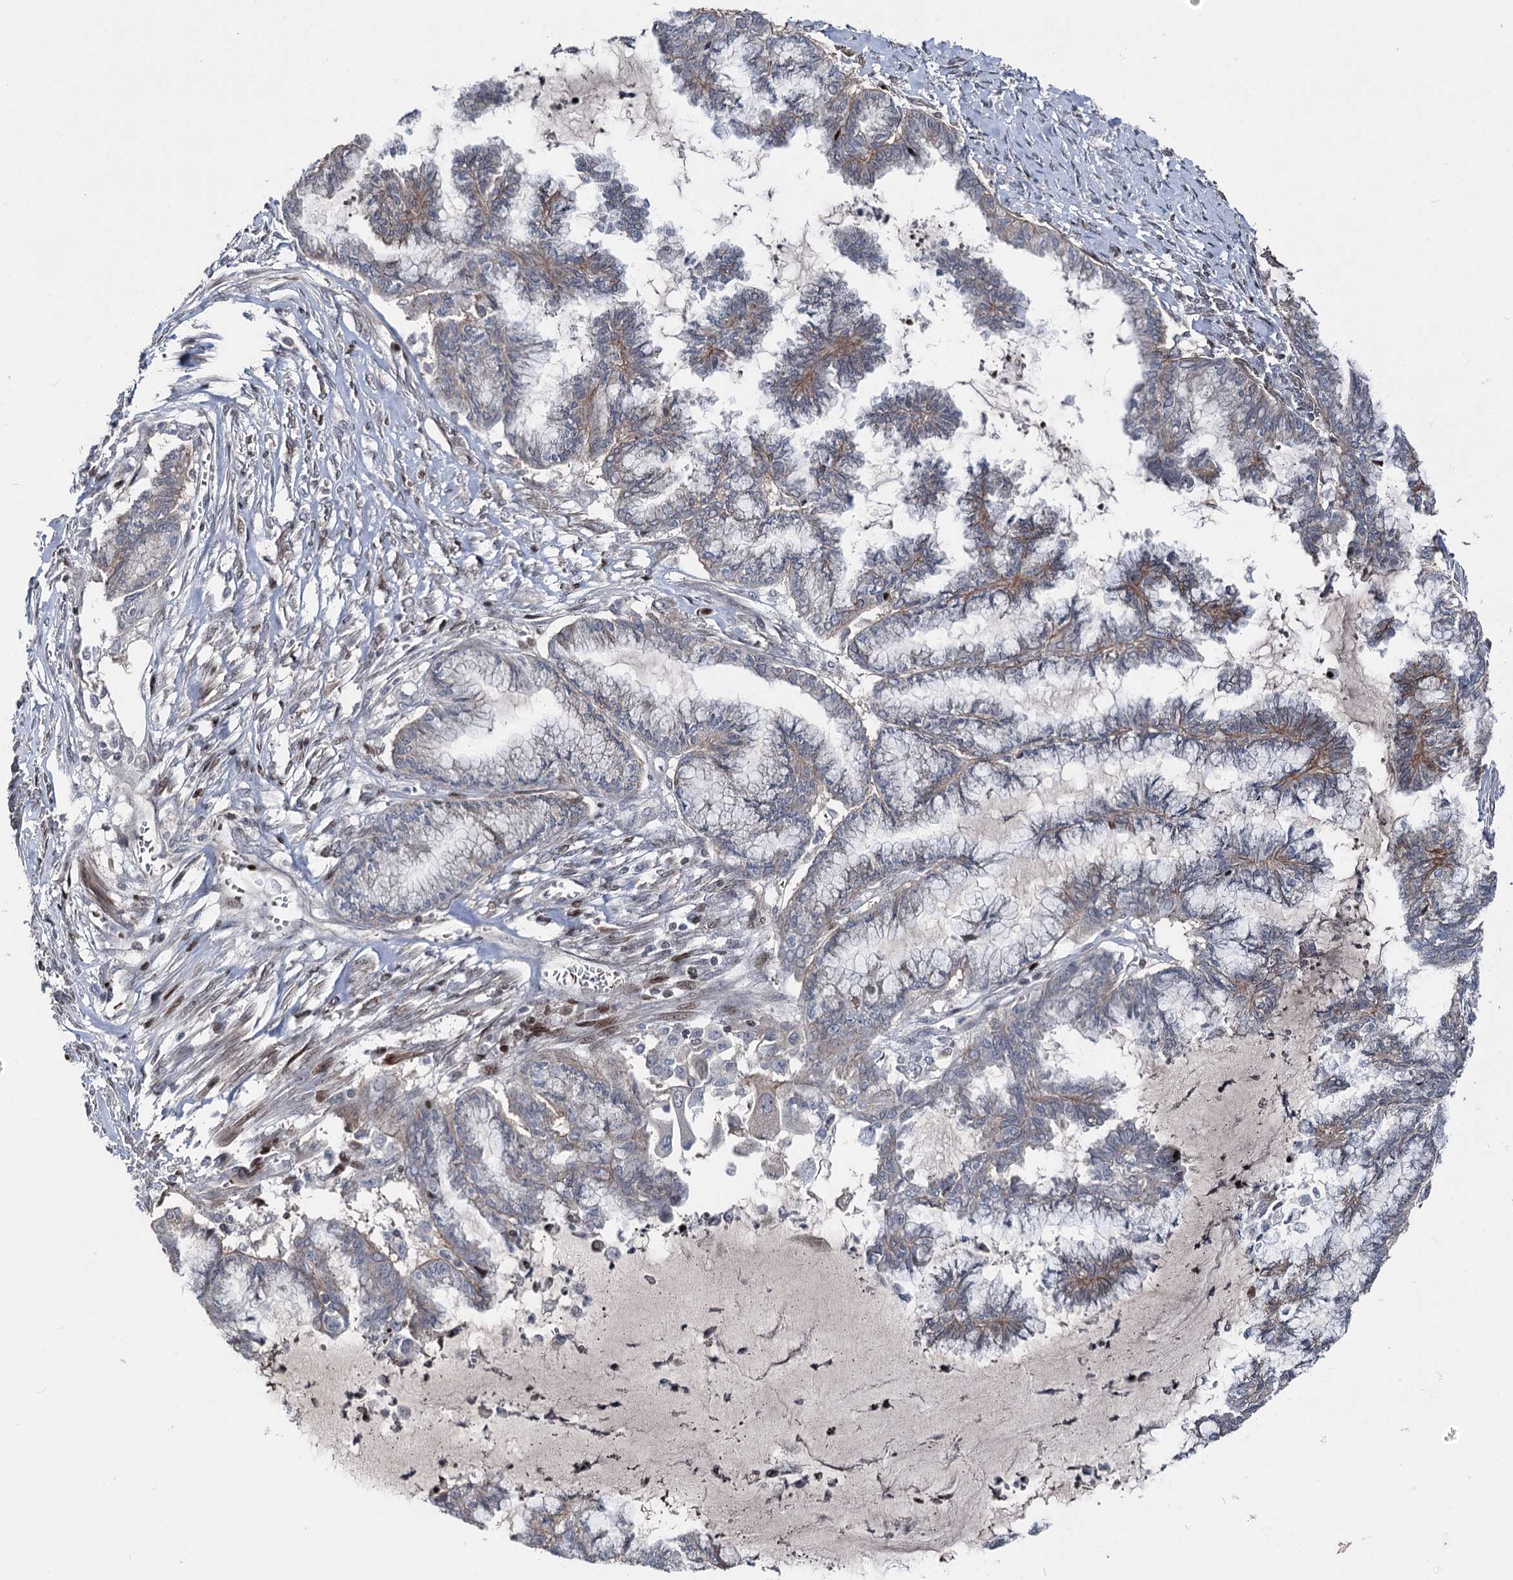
{"staining": {"intensity": "weak", "quantity": "<25%", "location": "cytoplasmic/membranous"}, "tissue": "endometrial cancer", "cell_type": "Tumor cells", "image_type": "cancer", "snomed": [{"axis": "morphology", "description": "Adenocarcinoma, NOS"}, {"axis": "topography", "description": "Endometrium"}], "caption": "The immunohistochemistry (IHC) photomicrograph has no significant positivity in tumor cells of endometrial cancer tissue. (DAB (3,3'-diaminobenzidine) immunohistochemistry (IHC) visualized using brightfield microscopy, high magnification).", "gene": "ITFG2", "patient": {"sex": "female", "age": 86}}